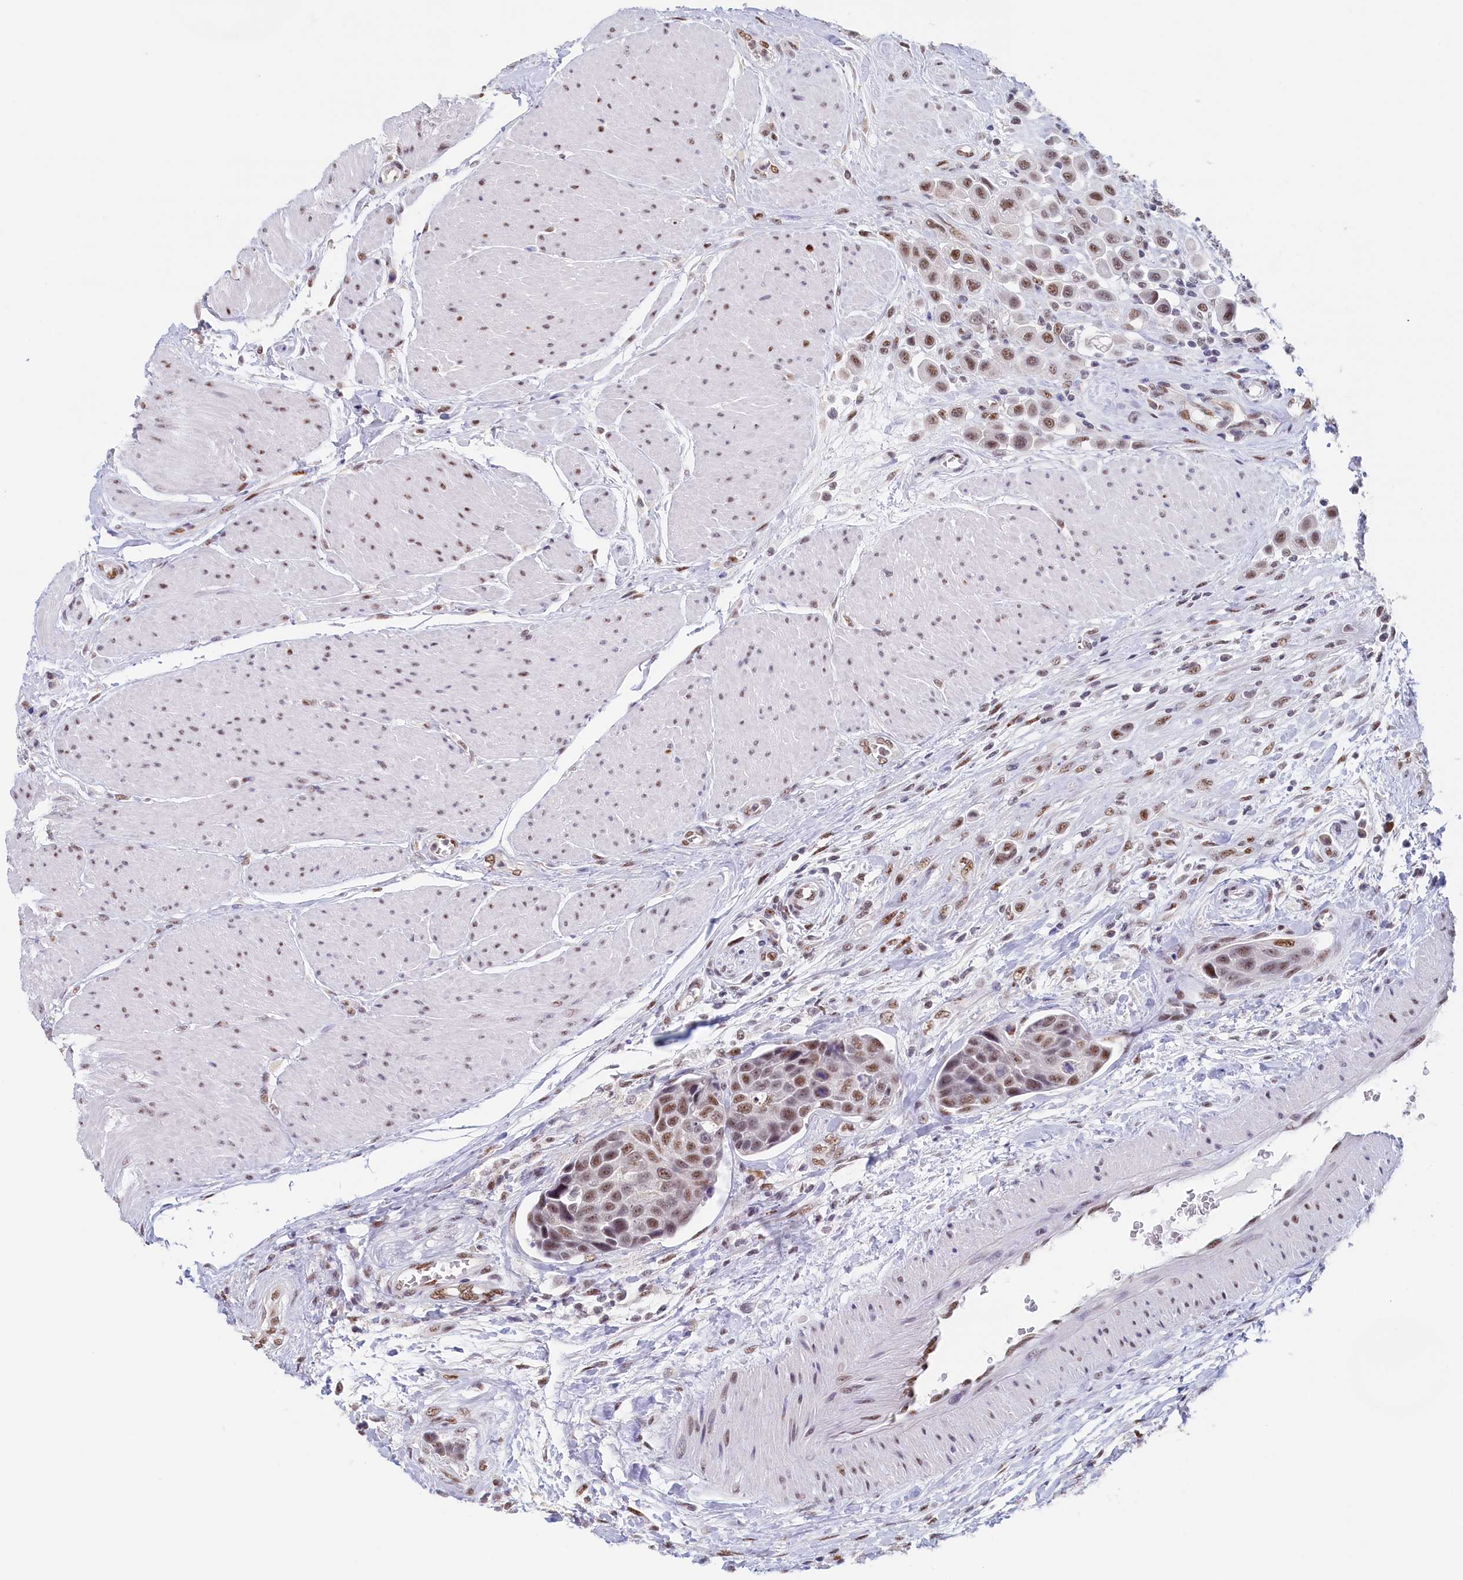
{"staining": {"intensity": "moderate", "quantity": ">75%", "location": "nuclear"}, "tissue": "urothelial cancer", "cell_type": "Tumor cells", "image_type": "cancer", "snomed": [{"axis": "morphology", "description": "Urothelial carcinoma, High grade"}, {"axis": "topography", "description": "Urinary bladder"}], "caption": "Urothelial cancer was stained to show a protein in brown. There is medium levels of moderate nuclear positivity in about >75% of tumor cells.", "gene": "MOSPD3", "patient": {"sex": "male", "age": 50}}